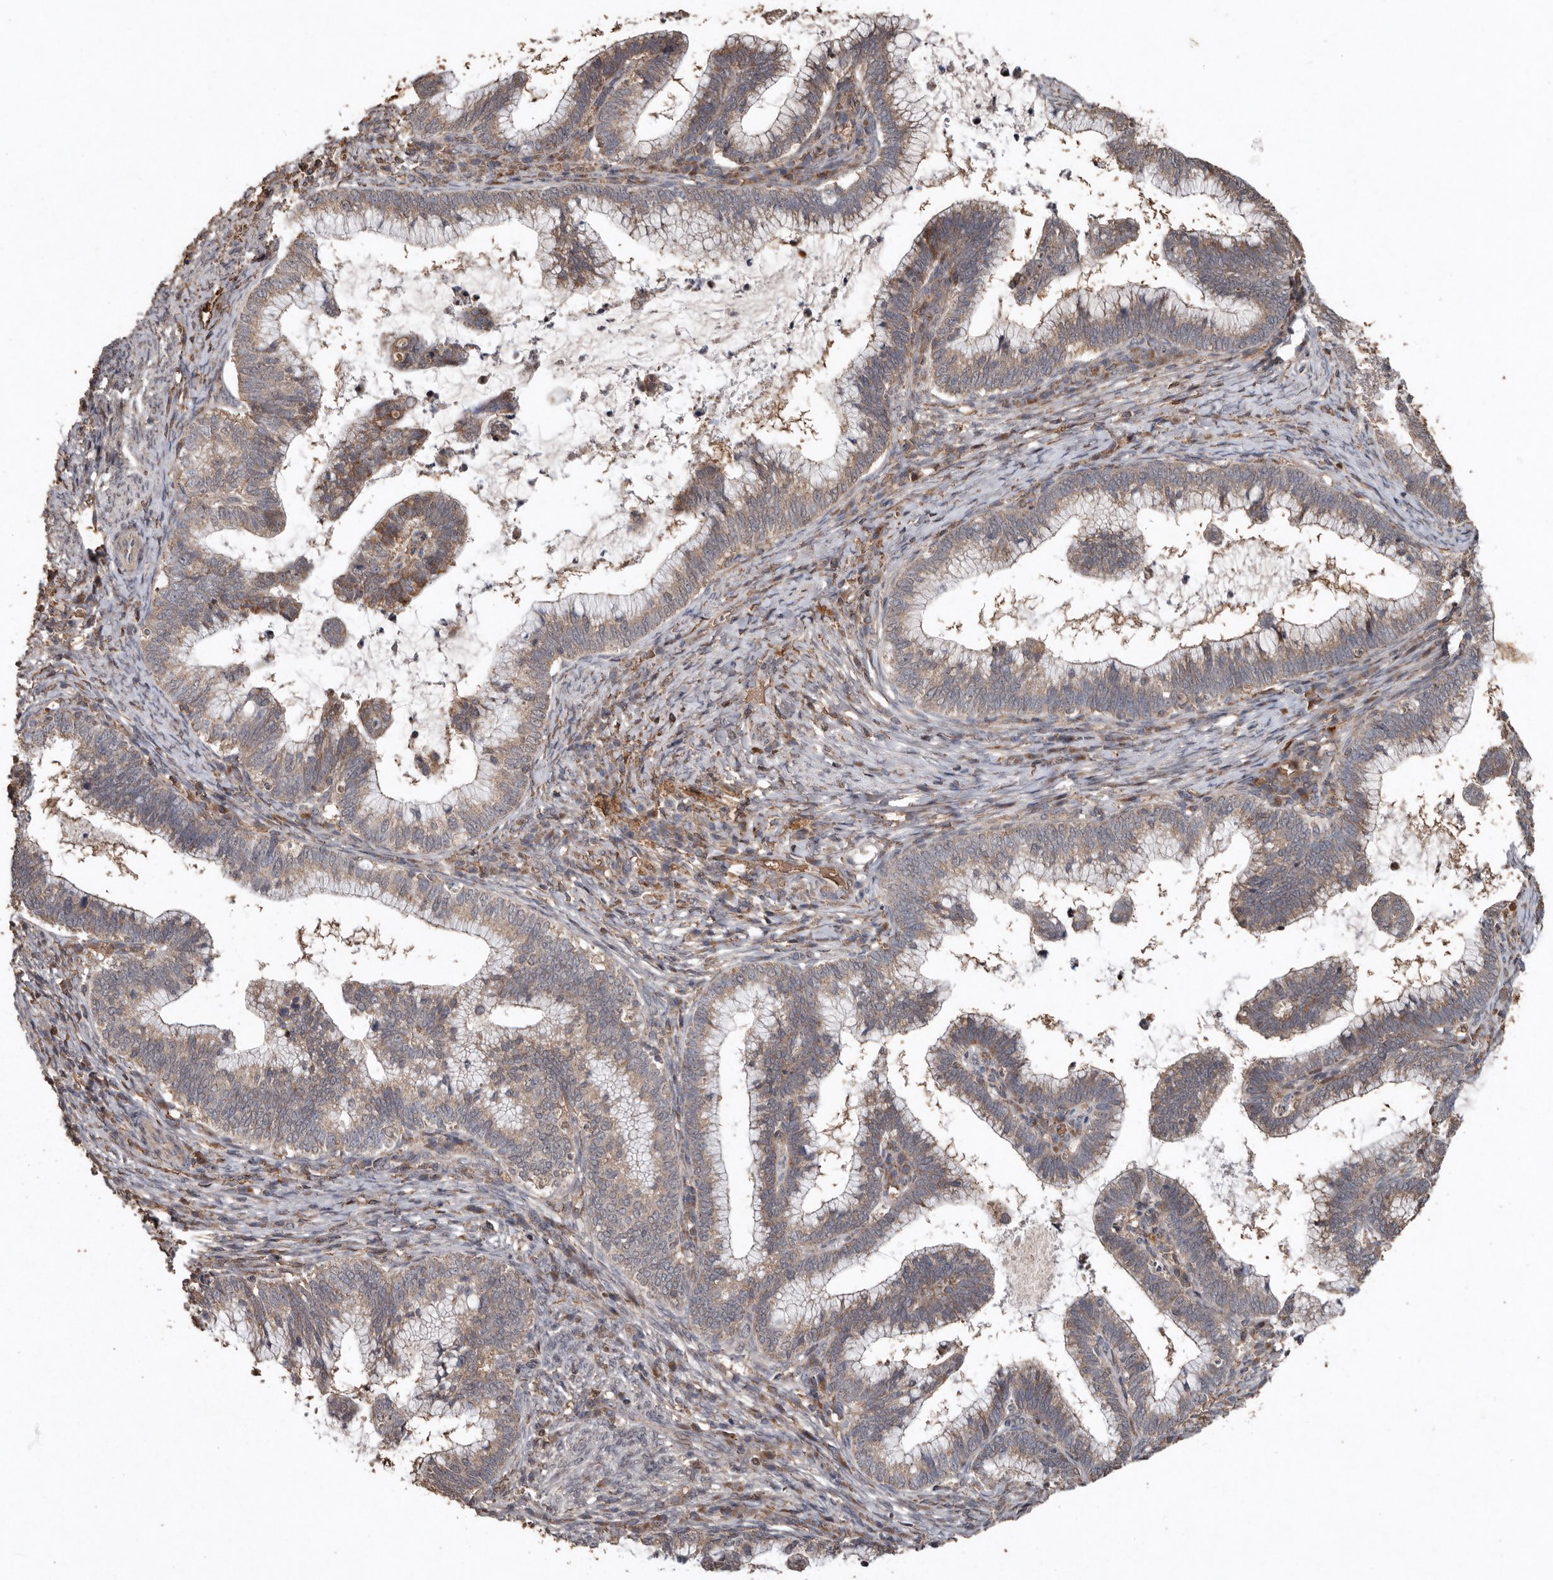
{"staining": {"intensity": "weak", "quantity": ">75%", "location": "cytoplasmic/membranous"}, "tissue": "cervical cancer", "cell_type": "Tumor cells", "image_type": "cancer", "snomed": [{"axis": "morphology", "description": "Adenocarcinoma, NOS"}, {"axis": "topography", "description": "Cervix"}], "caption": "Protein staining of cervical cancer tissue exhibits weak cytoplasmic/membranous positivity in approximately >75% of tumor cells.", "gene": "RANBP17", "patient": {"sex": "female", "age": 36}}